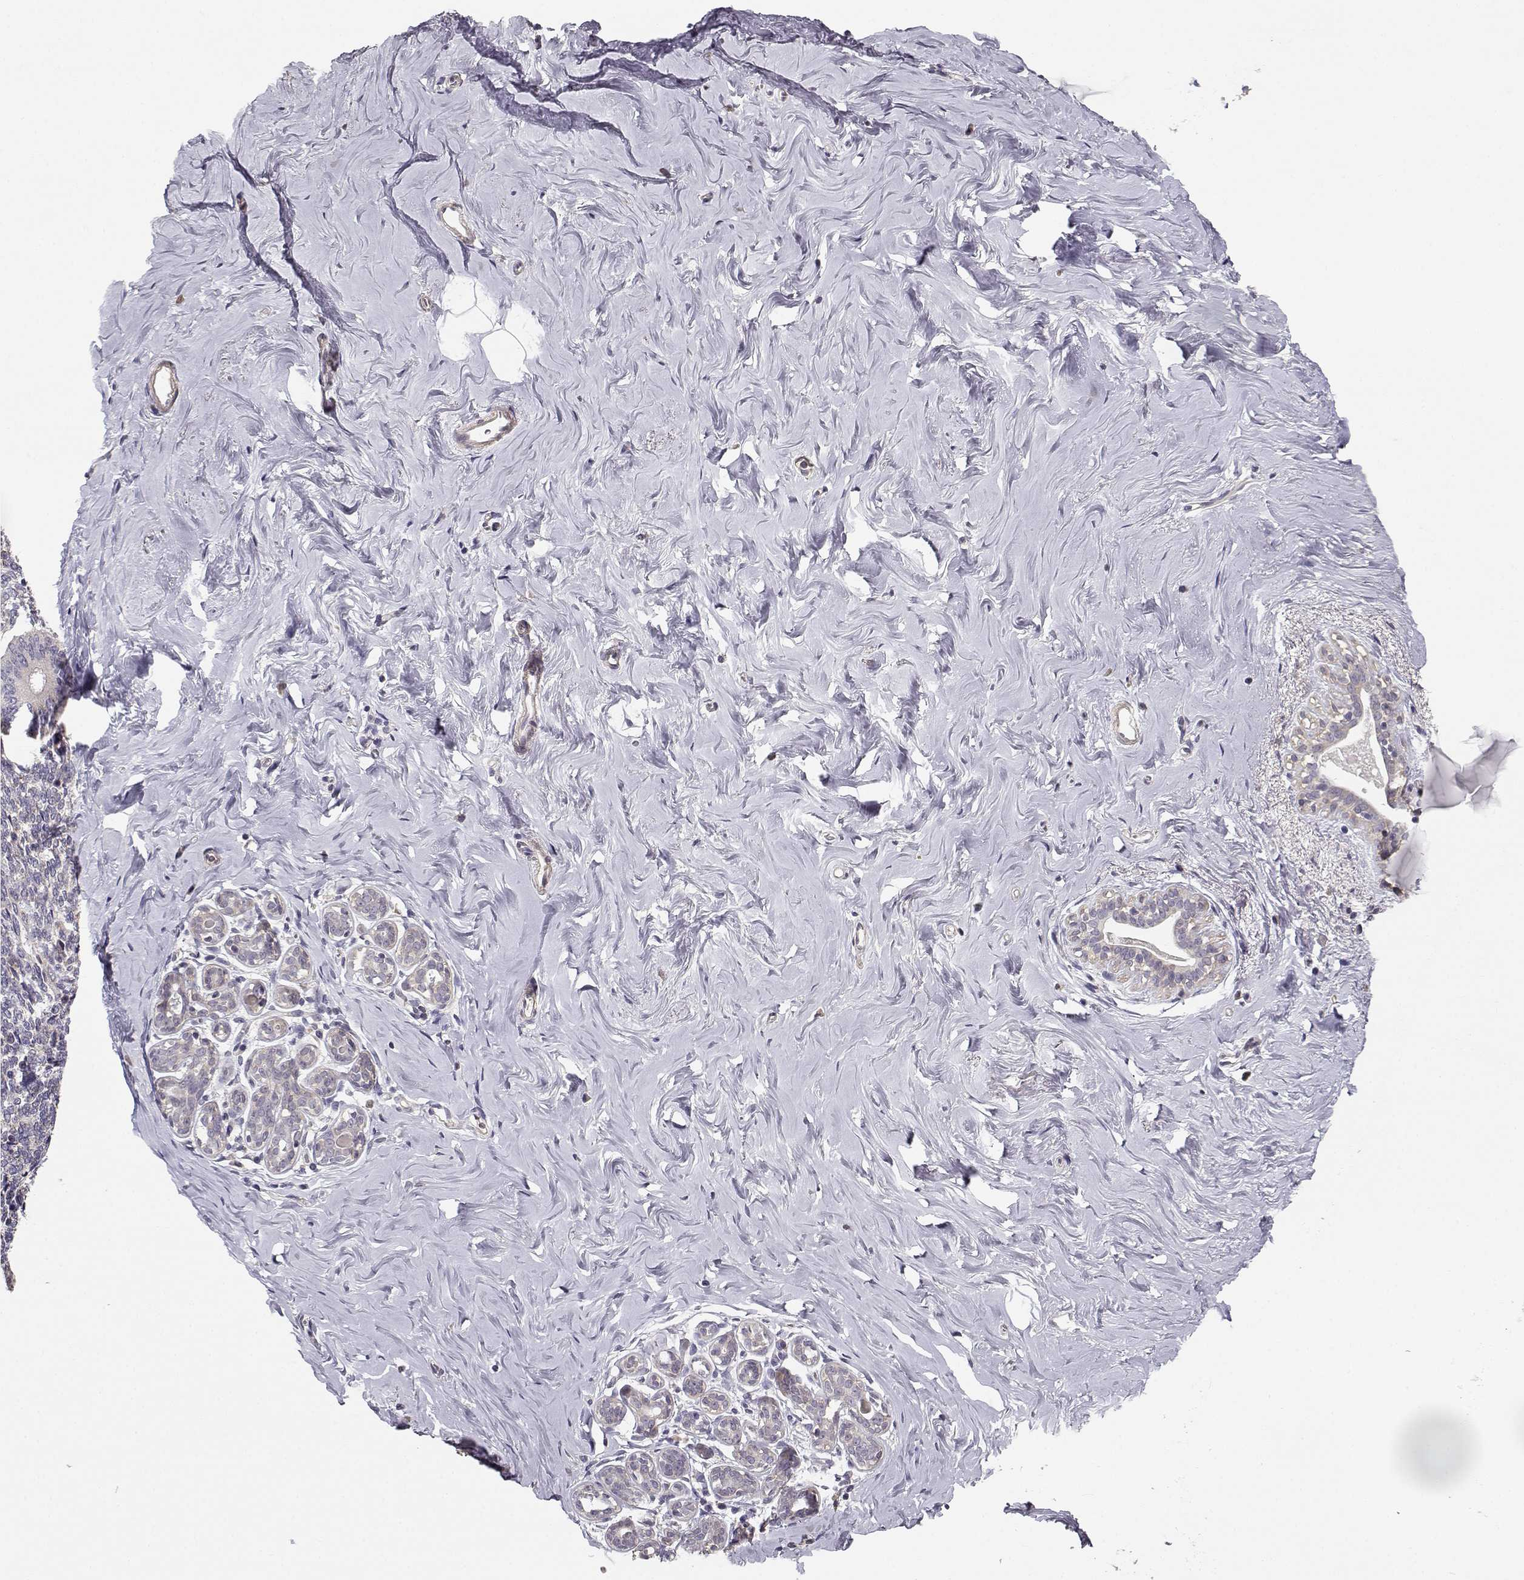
{"staining": {"intensity": "negative", "quantity": "none", "location": "none"}, "tissue": "breast", "cell_type": "Adipocytes", "image_type": "normal", "snomed": [{"axis": "morphology", "description": "Normal tissue, NOS"}, {"axis": "topography", "description": "Skin"}, {"axis": "topography", "description": "Breast"}], "caption": "Micrograph shows no protein staining in adipocytes of normal breast. (DAB (3,3'-diaminobenzidine) IHC with hematoxylin counter stain).", "gene": "ENTPD8", "patient": {"sex": "female", "age": 43}}